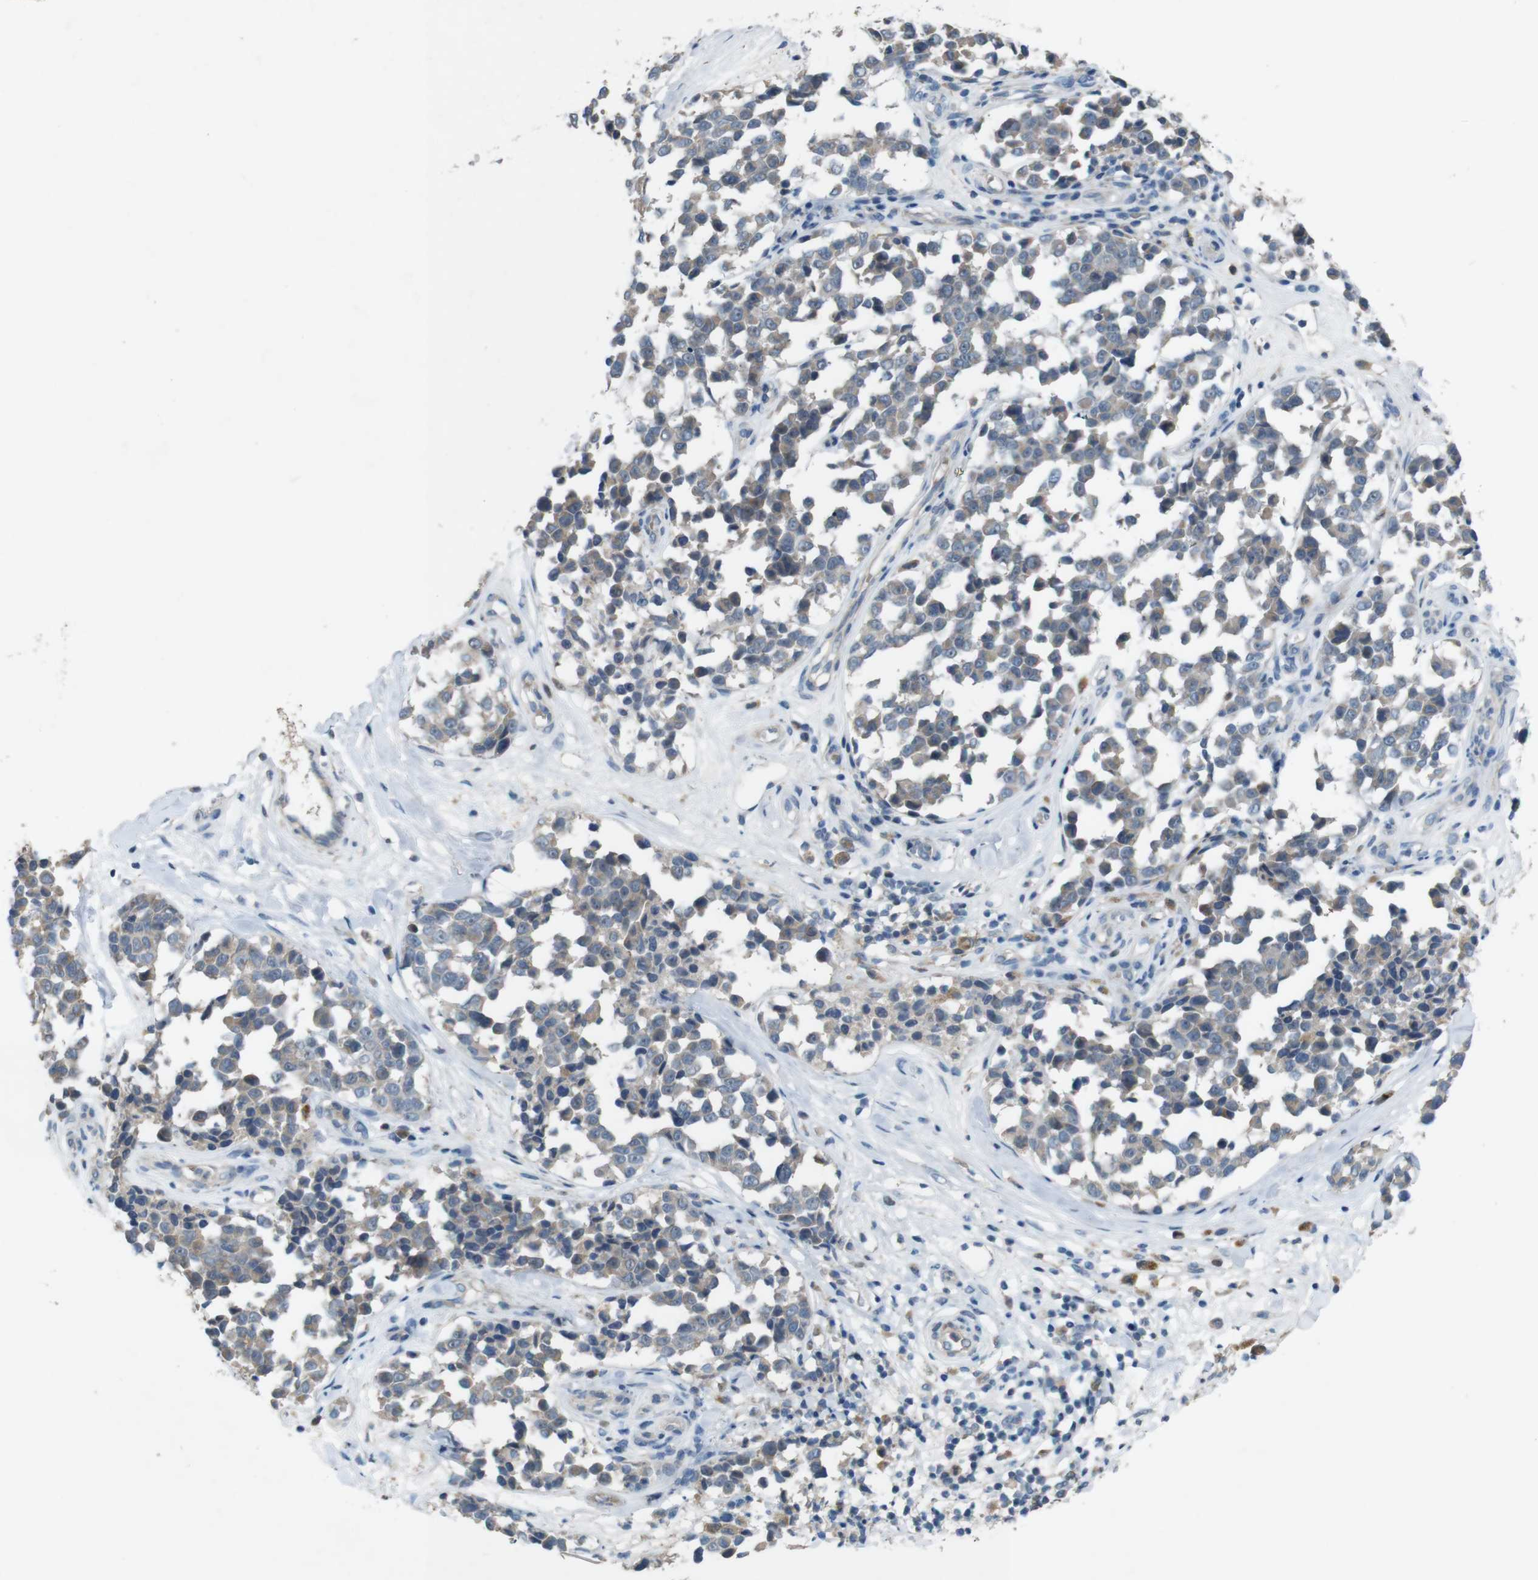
{"staining": {"intensity": "weak", "quantity": ">75%", "location": "cytoplasmic/membranous"}, "tissue": "melanoma", "cell_type": "Tumor cells", "image_type": "cancer", "snomed": [{"axis": "morphology", "description": "Malignant melanoma, NOS"}, {"axis": "topography", "description": "Skin"}], "caption": "IHC of malignant melanoma displays low levels of weak cytoplasmic/membranous expression in about >75% of tumor cells. (Stains: DAB (3,3'-diaminobenzidine) in brown, nuclei in blue, Microscopy: brightfield microscopy at high magnification).", "gene": "MOGAT3", "patient": {"sex": "female", "age": 64}}